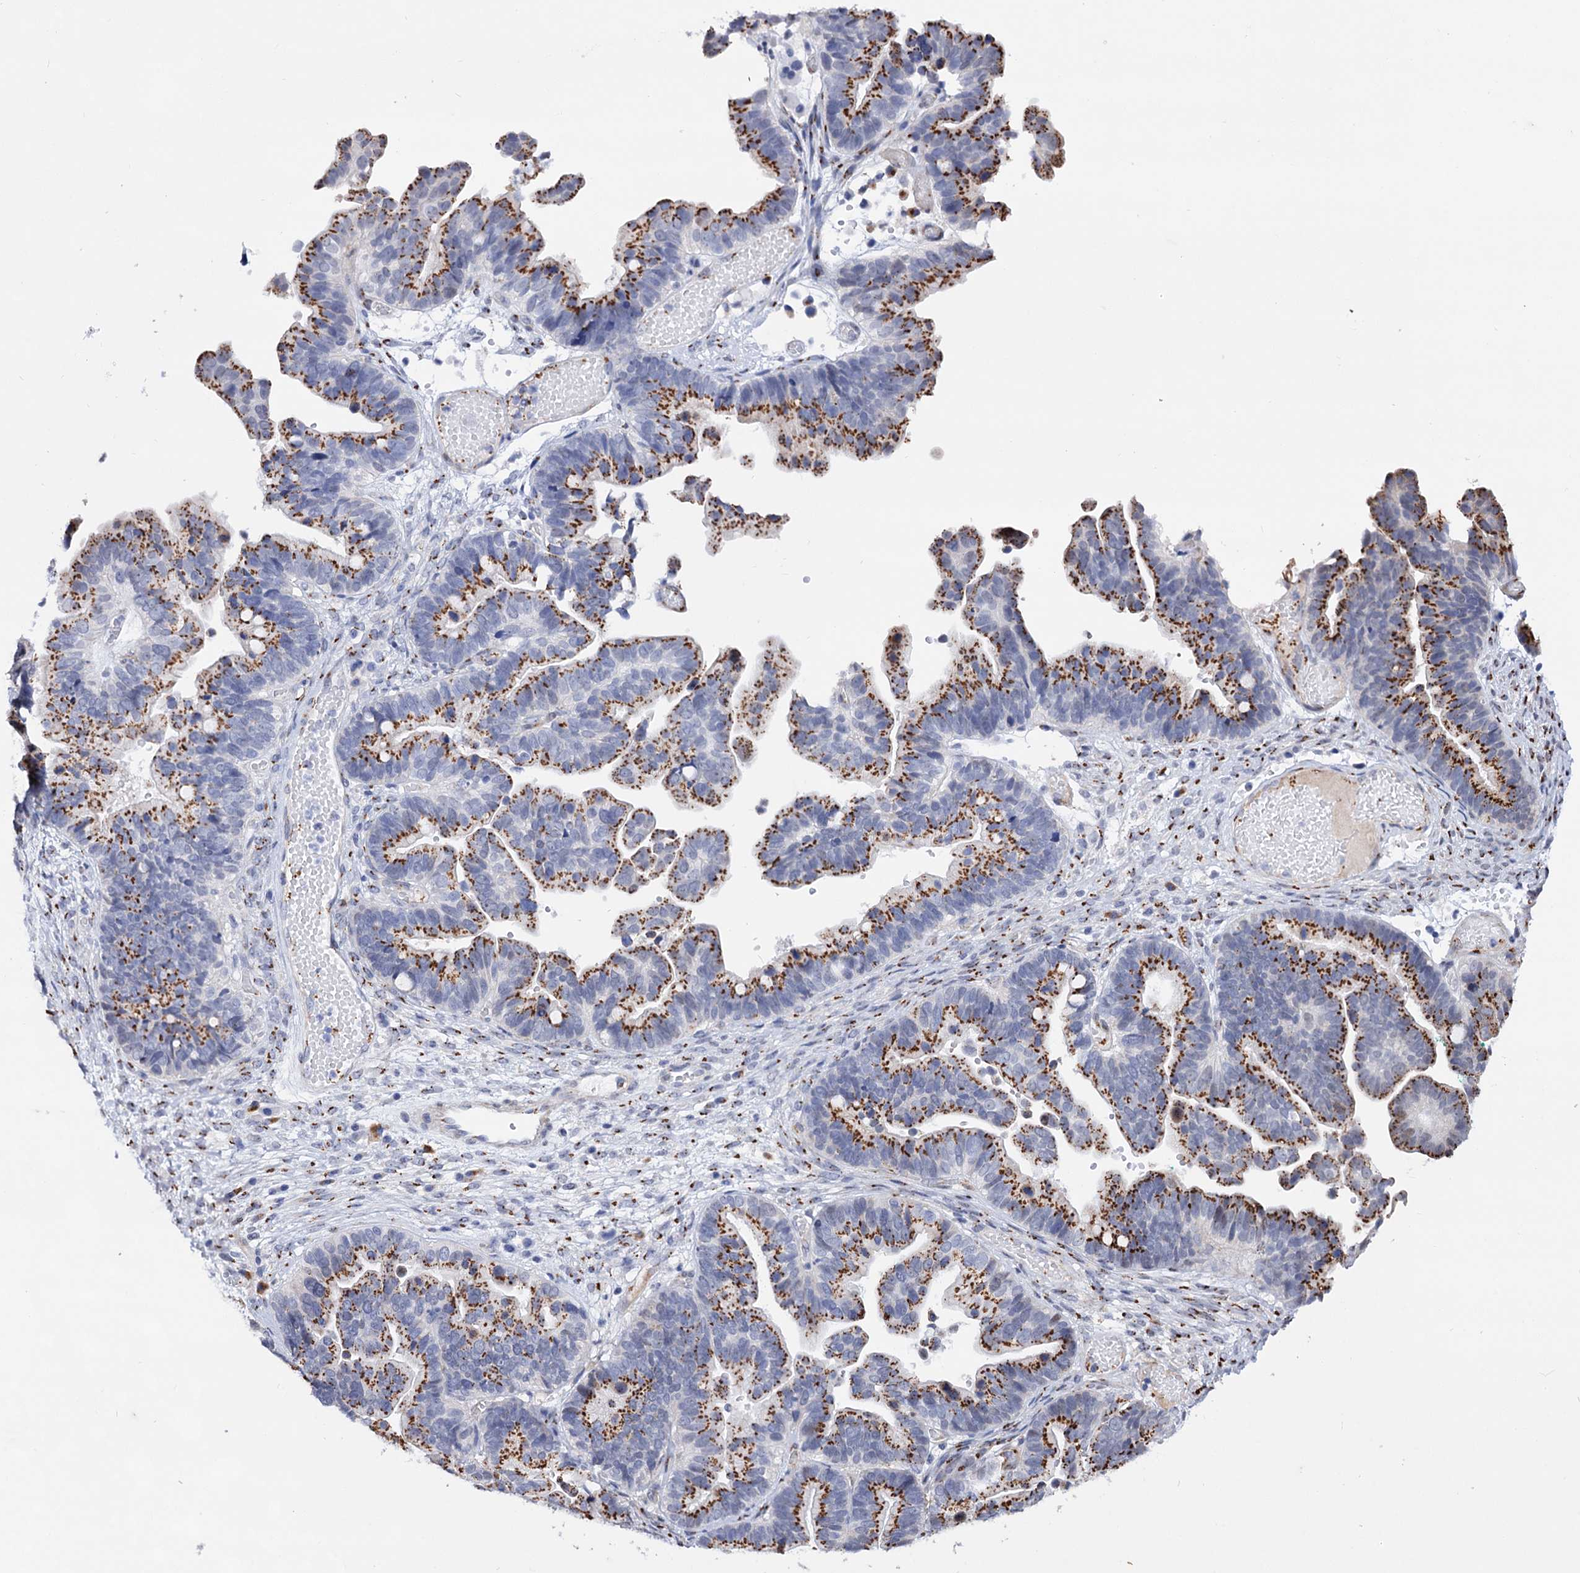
{"staining": {"intensity": "strong", "quantity": ">75%", "location": "cytoplasmic/membranous"}, "tissue": "ovarian cancer", "cell_type": "Tumor cells", "image_type": "cancer", "snomed": [{"axis": "morphology", "description": "Cystadenocarcinoma, serous, NOS"}, {"axis": "topography", "description": "Ovary"}], "caption": "IHC image of neoplastic tissue: human ovarian cancer (serous cystadenocarcinoma) stained using IHC exhibits high levels of strong protein expression localized specifically in the cytoplasmic/membranous of tumor cells, appearing as a cytoplasmic/membranous brown color.", "gene": "C11orf96", "patient": {"sex": "female", "age": 56}}